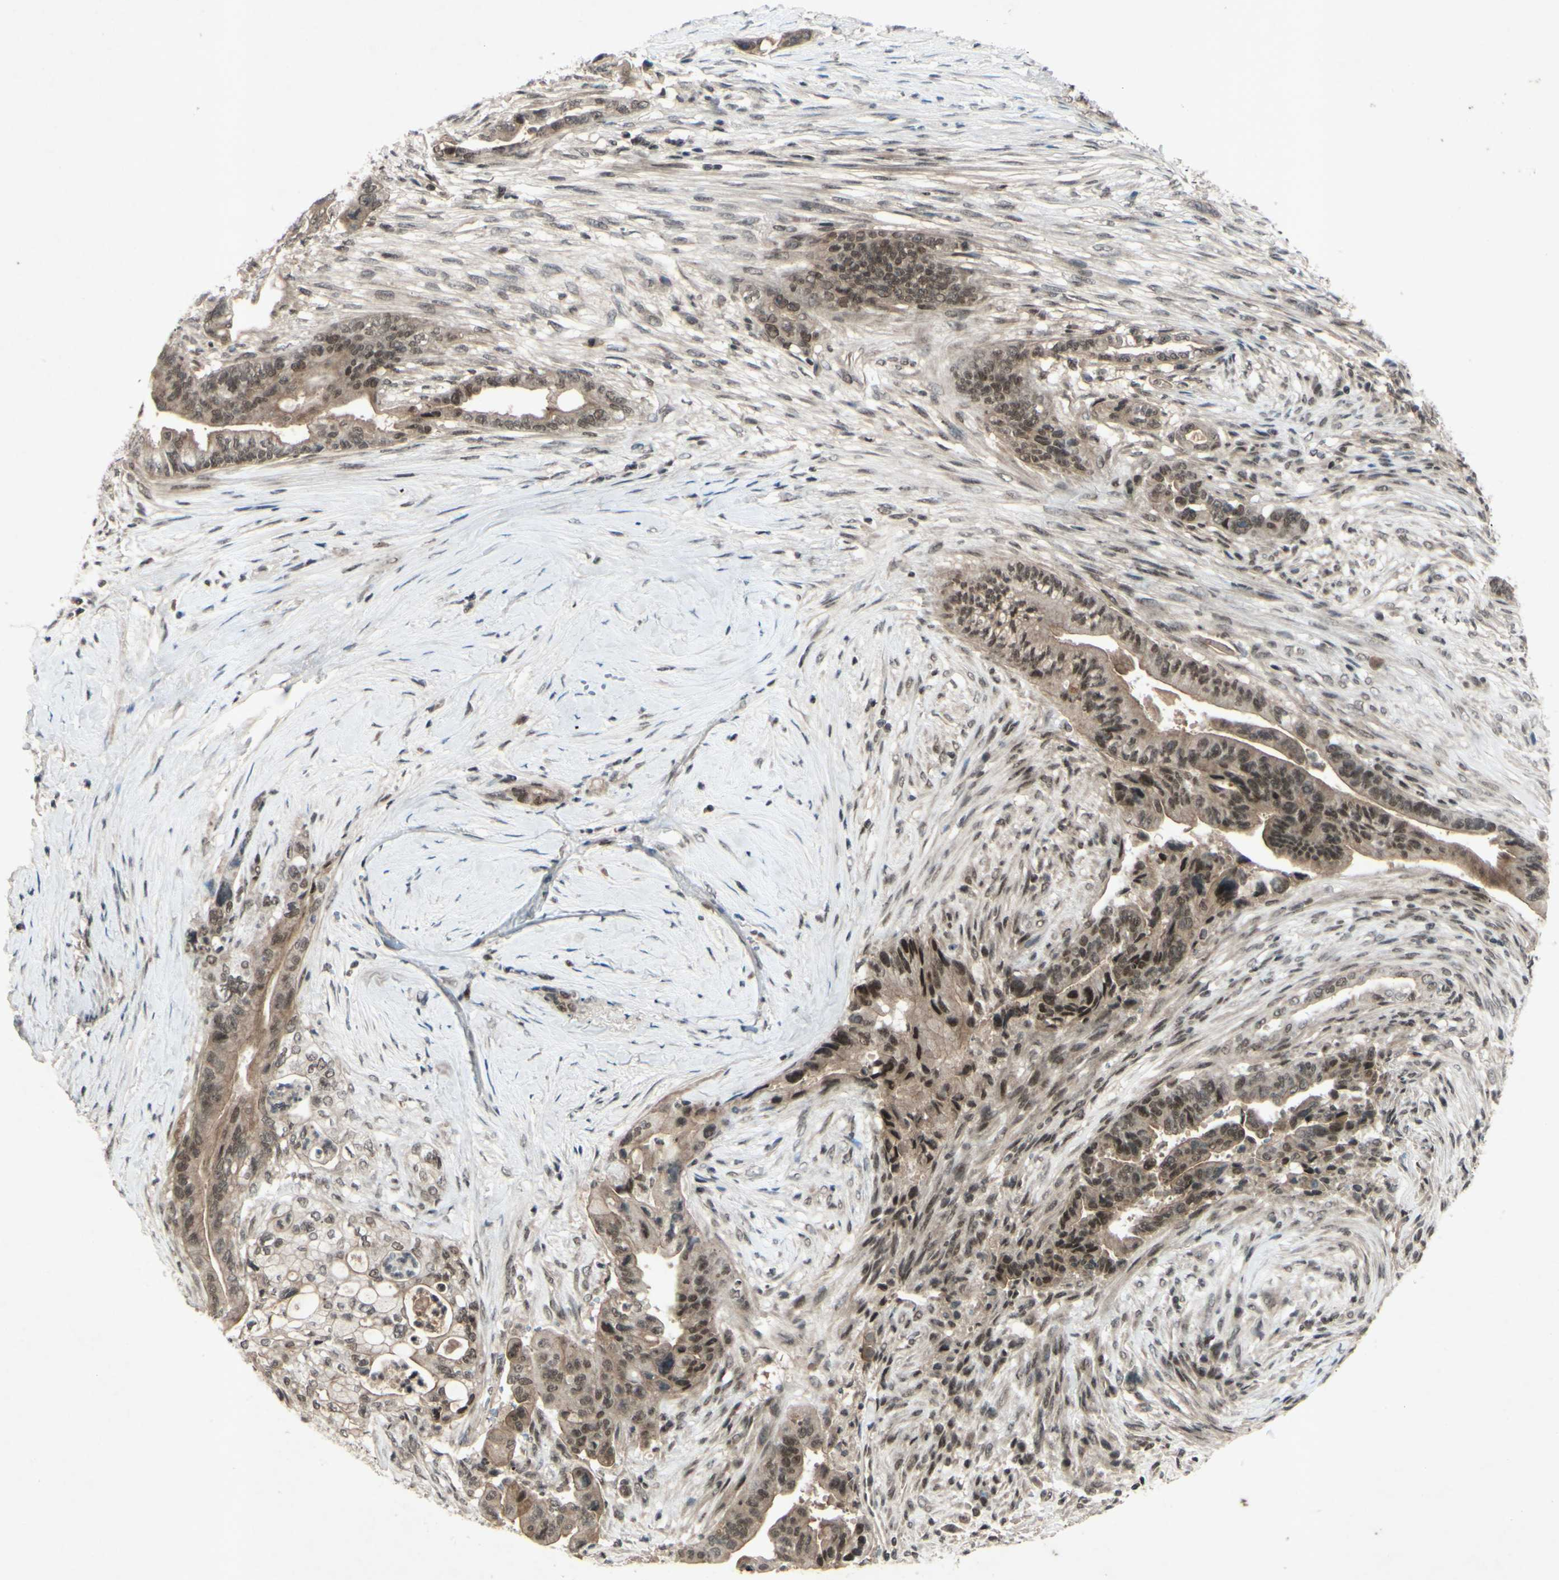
{"staining": {"intensity": "moderate", "quantity": "25%-75%", "location": "nuclear"}, "tissue": "pancreatic cancer", "cell_type": "Tumor cells", "image_type": "cancer", "snomed": [{"axis": "morphology", "description": "Adenocarcinoma, NOS"}, {"axis": "topography", "description": "Pancreas"}], "caption": "Adenocarcinoma (pancreatic) was stained to show a protein in brown. There is medium levels of moderate nuclear staining in approximately 25%-75% of tumor cells. The staining is performed using DAB (3,3'-diaminobenzidine) brown chromogen to label protein expression. The nuclei are counter-stained blue using hematoxylin.", "gene": "SNW1", "patient": {"sex": "male", "age": 70}}